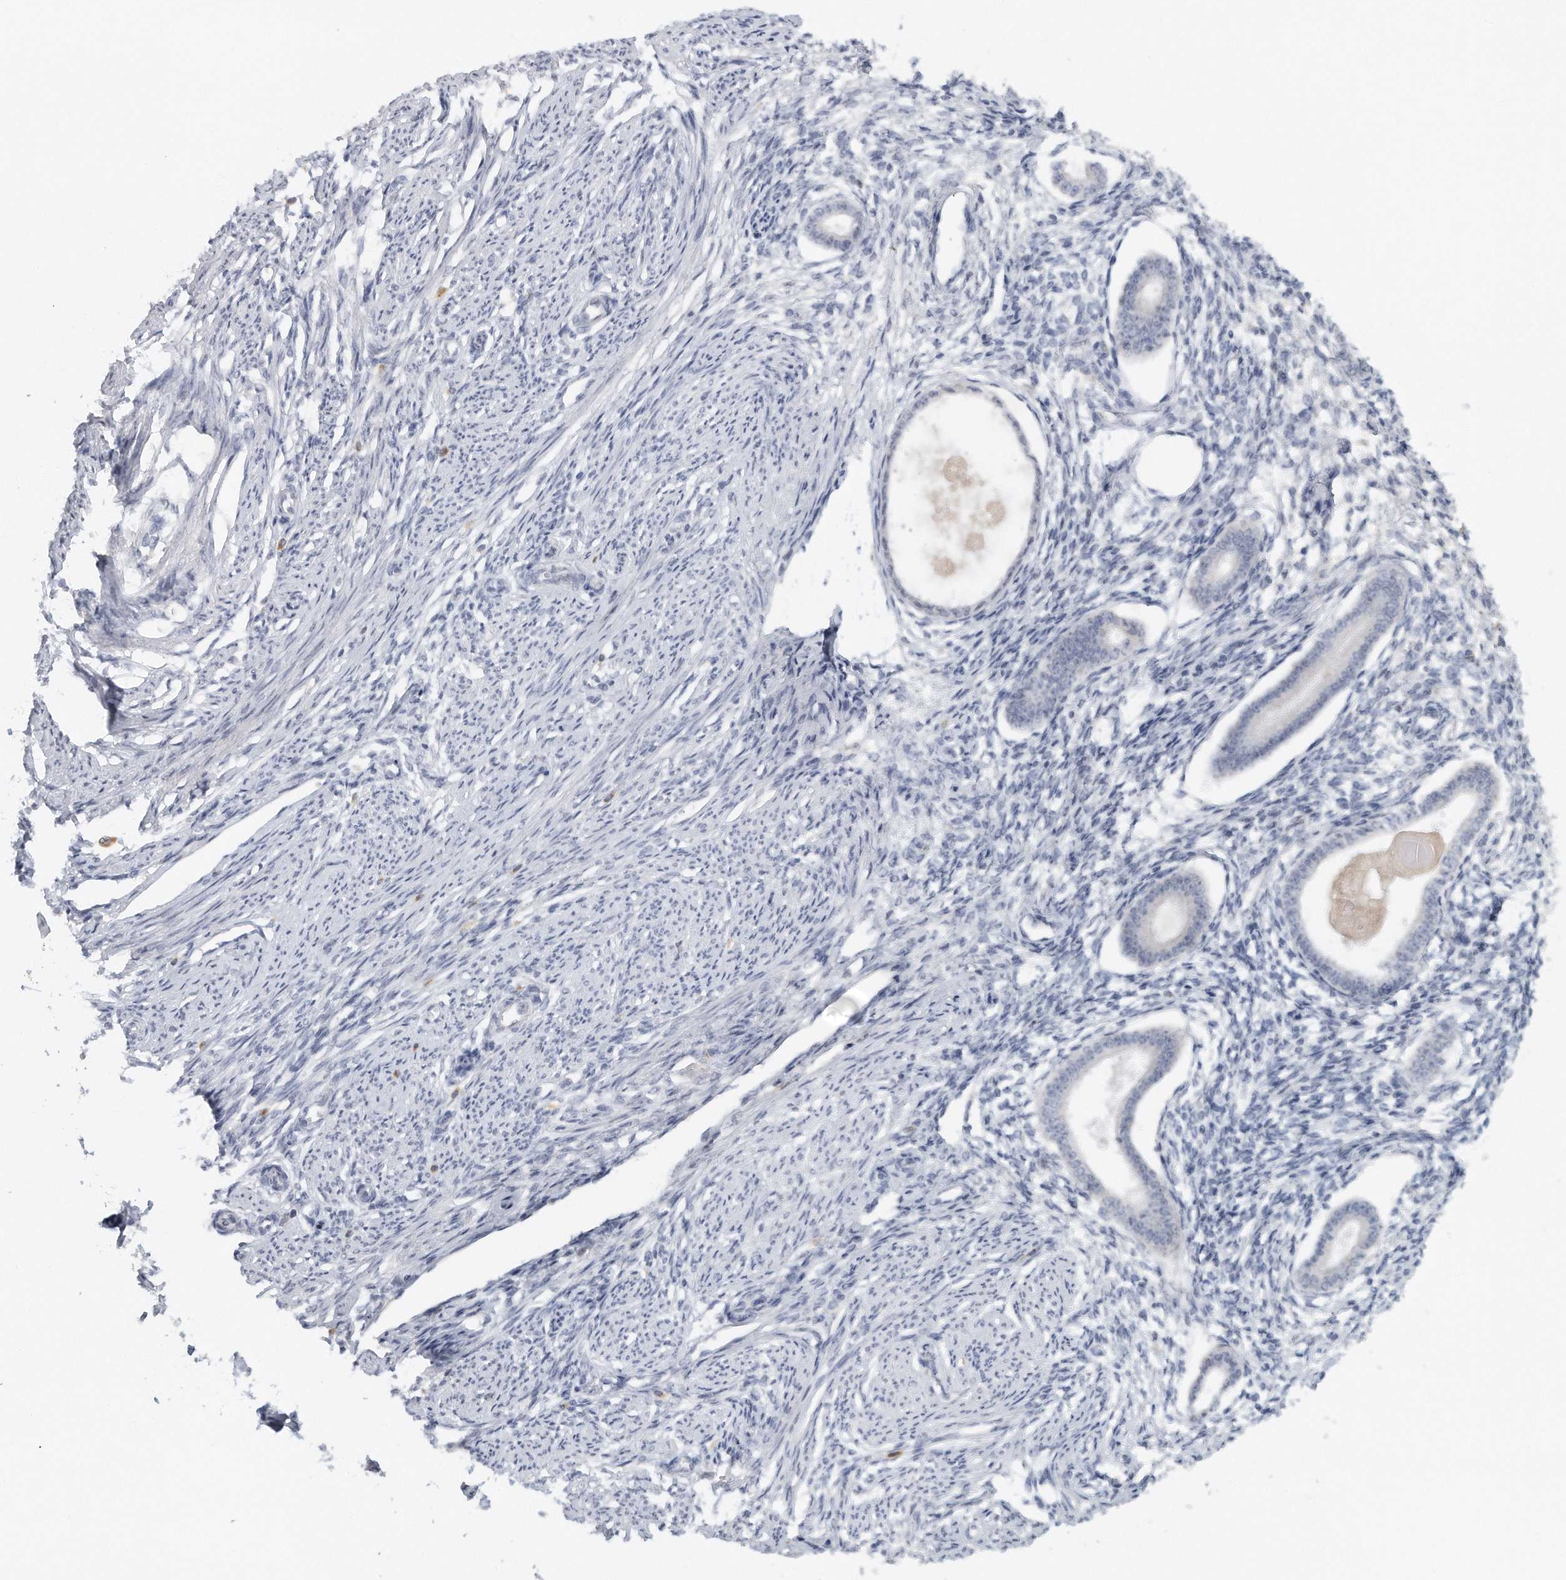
{"staining": {"intensity": "negative", "quantity": "none", "location": "none"}, "tissue": "endometrium", "cell_type": "Cells in endometrial stroma", "image_type": "normal", "snomed": [{"axis": "morphology", "description": "Normal tissue, NOS"}, {"axis": "topography", "description": "Endometrium"}], "caption": "Cells in endometrial stroma show no significant protein staining in unremarkable endometrium. The staining was performed using DAB (3,3'-diaminobenzidine) to visualize the protein expression in brown, while the nuclei were stained in blue with hematoxylin (Magnification: 20x).", "gene": "DDX43", "patient": {"sex": "female", "age": 56}}